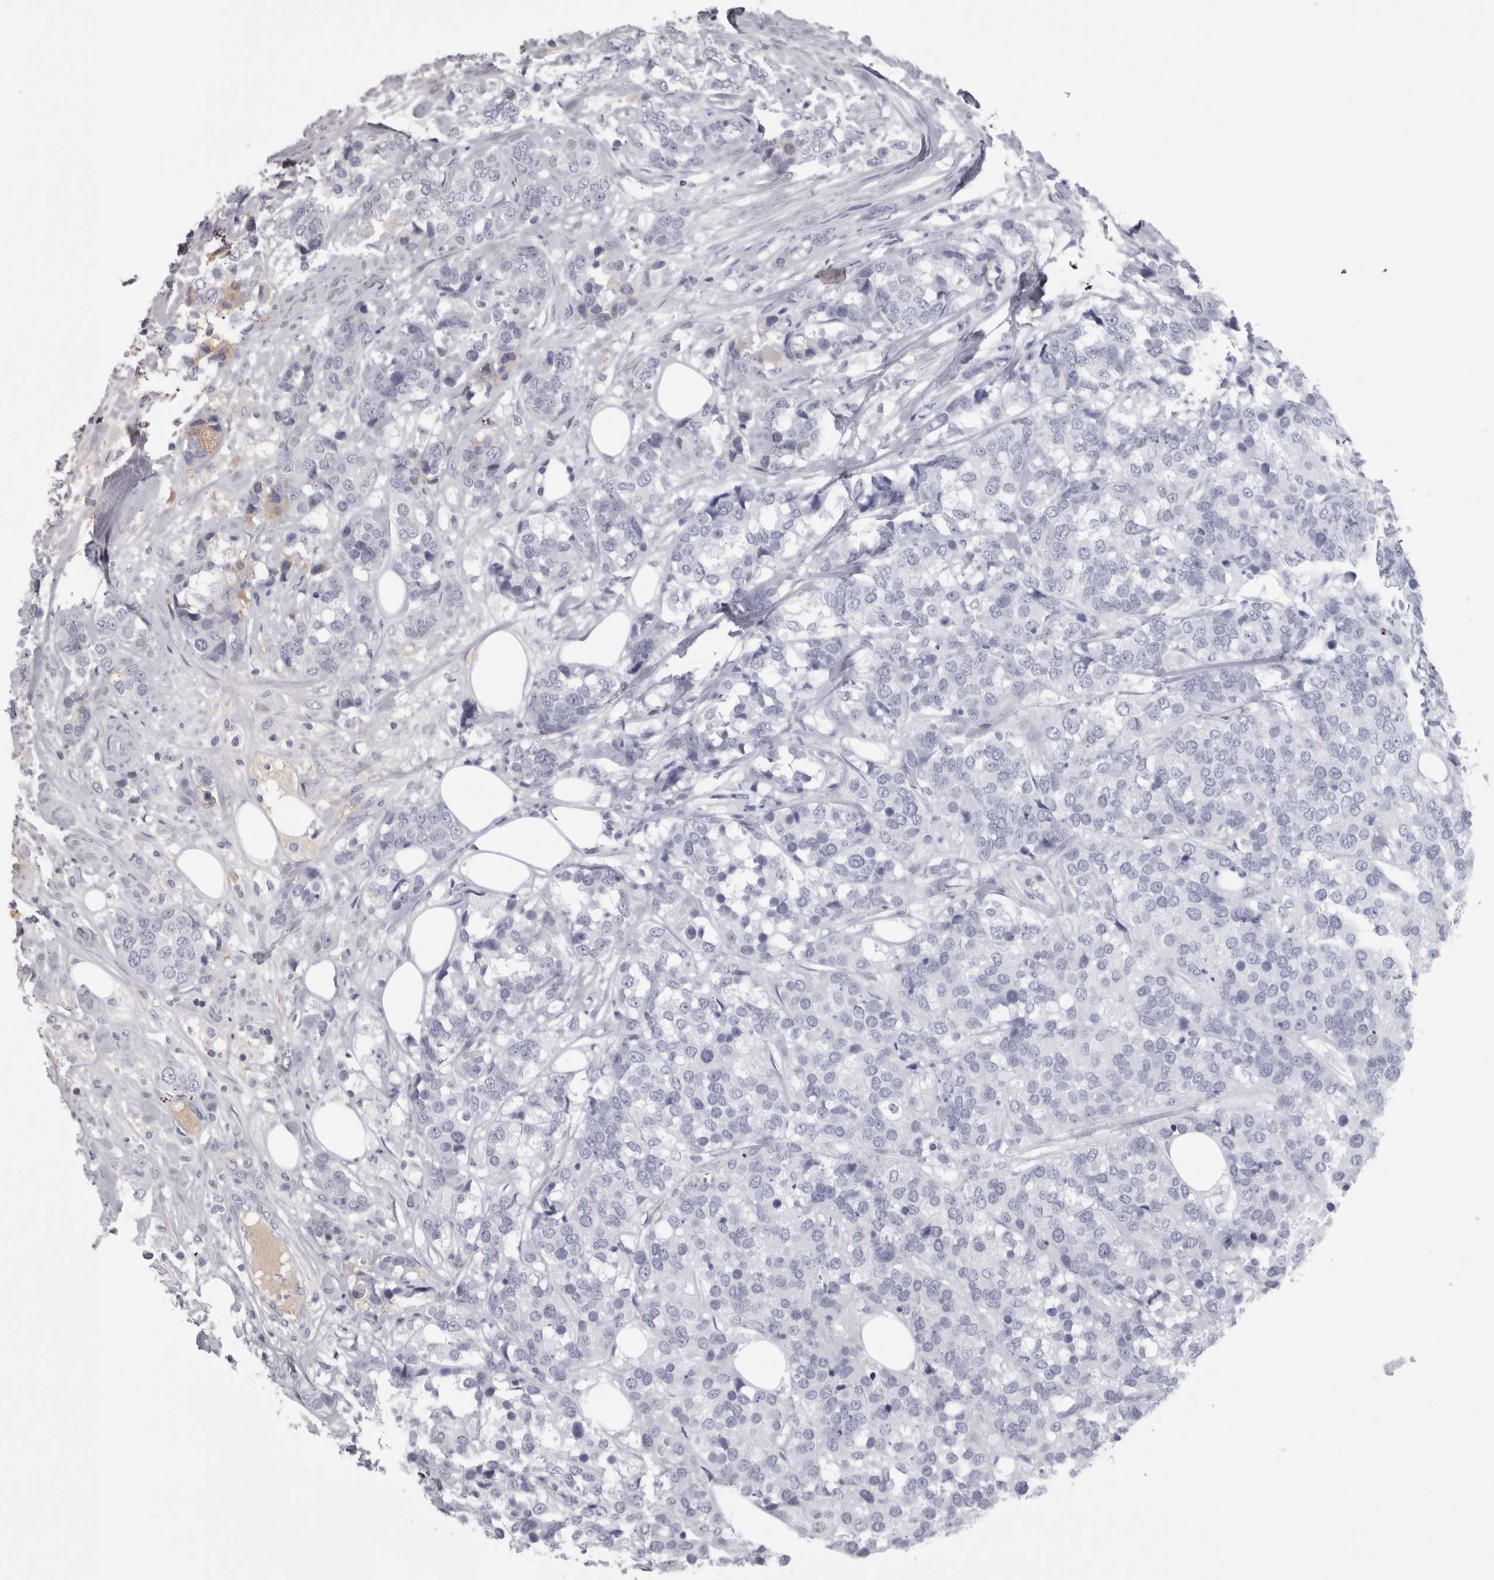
{"staining": {"intensity": "negative", "quantity": "none", "location": "none"}, "tissue": "breast cancer", "cell_type": "Tumor cells", "image_type": "cancer", "snomed": [{"axis": "morphology", "description": "Lobular carcinoma"}, {"axis": "topography", "description": "Breast"}], "caption": "The histopathology image exhibits no staining of tumor cells in breast lobular carcinoma.", "gene": "SAA4", "patient": {"sex": "female", "age": 59}}